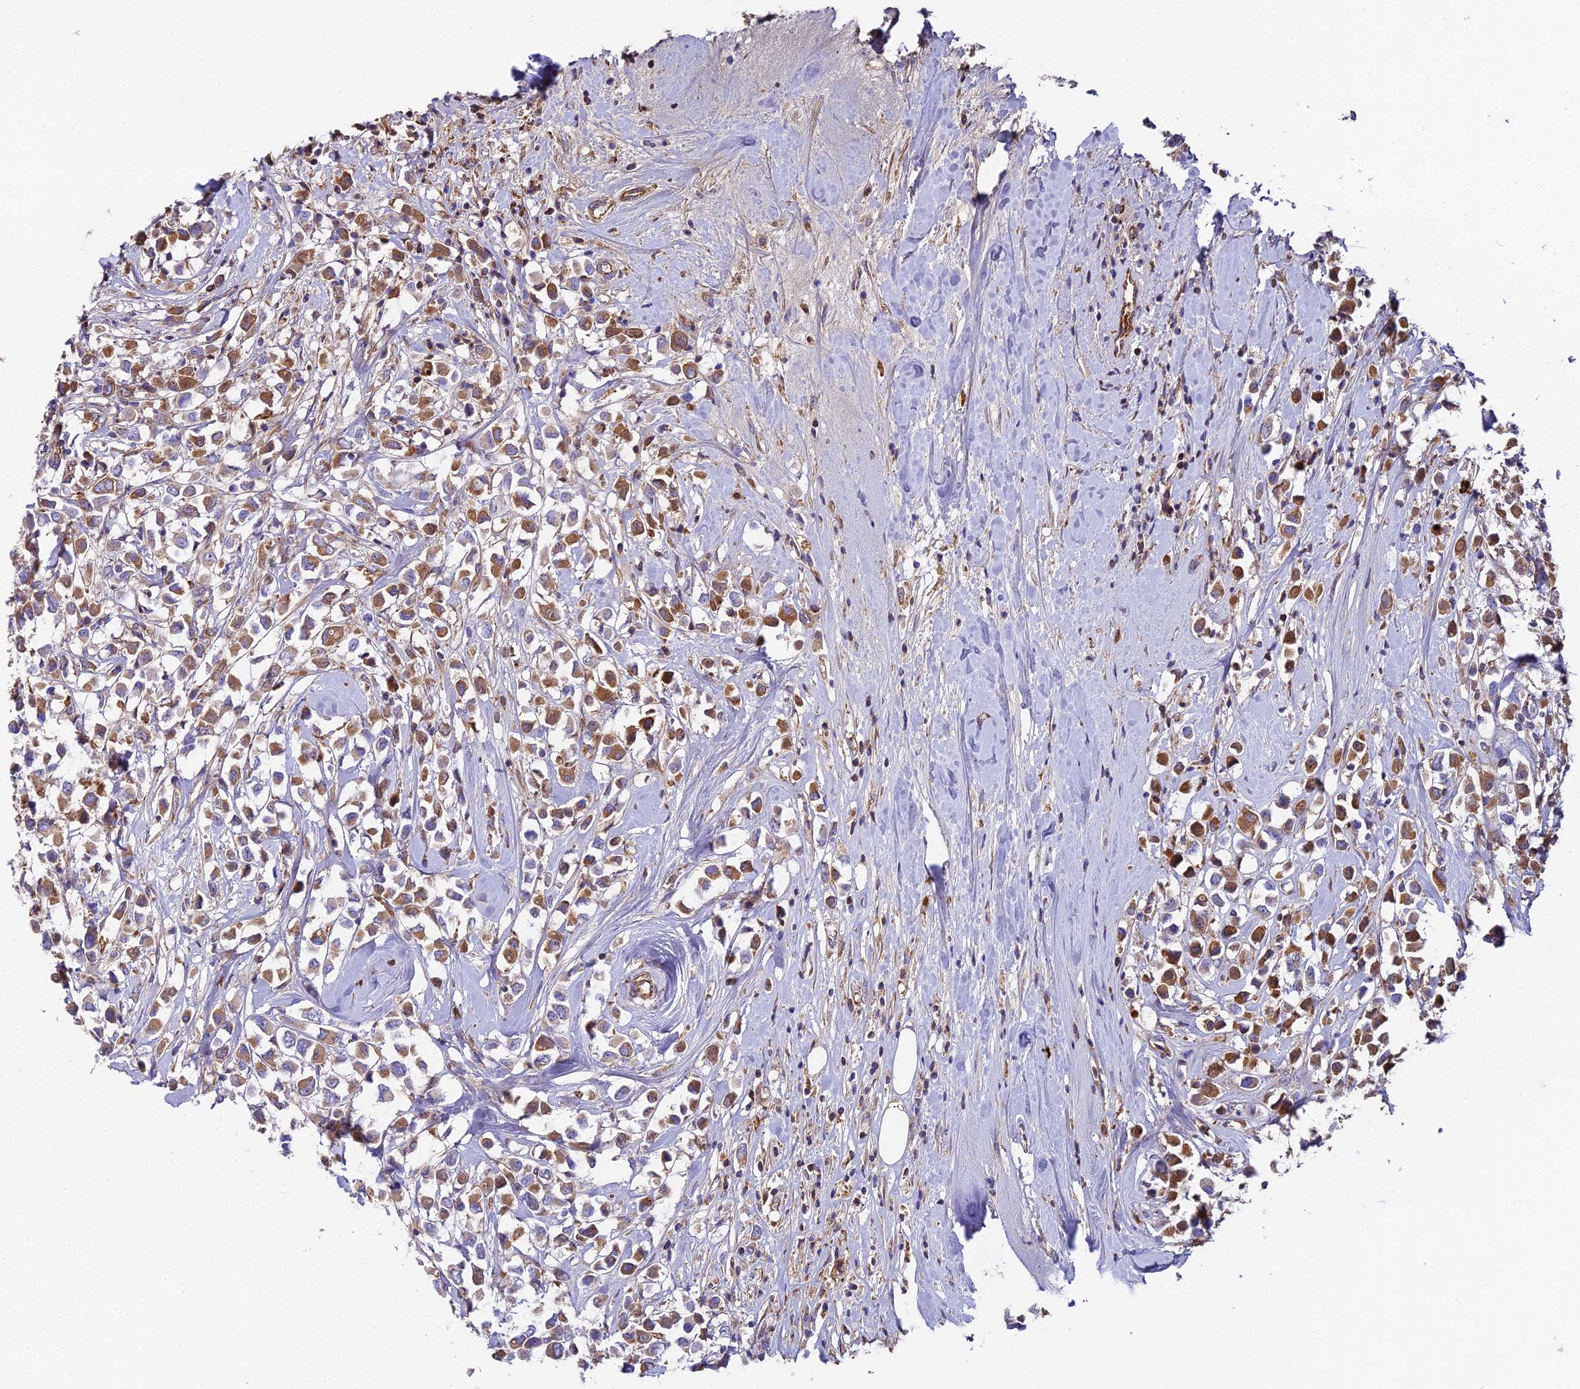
{"staining": {"intensity": "moderate", "quantity": "25%-75%", "location": "cytoplasmic/membranous"}, "tissue": "breast cancer", "cell_type": "Tumor cells", "image_type": "cancer", "snomed": [{"axis": "morphology", "description": "Duct carcinoma"}, {"axis": "topography", "description": "Breast"}], "caption": "A photomicrograph showing moderate cytoplasmic/membranous positivity in approximately 25%-75% of tumor cells in breast invasive ductal carcinoma, as visualized by brown immunohistochemical staining.", "gene": "BEX4", "patient": {"sex": "female", "age": 87}}